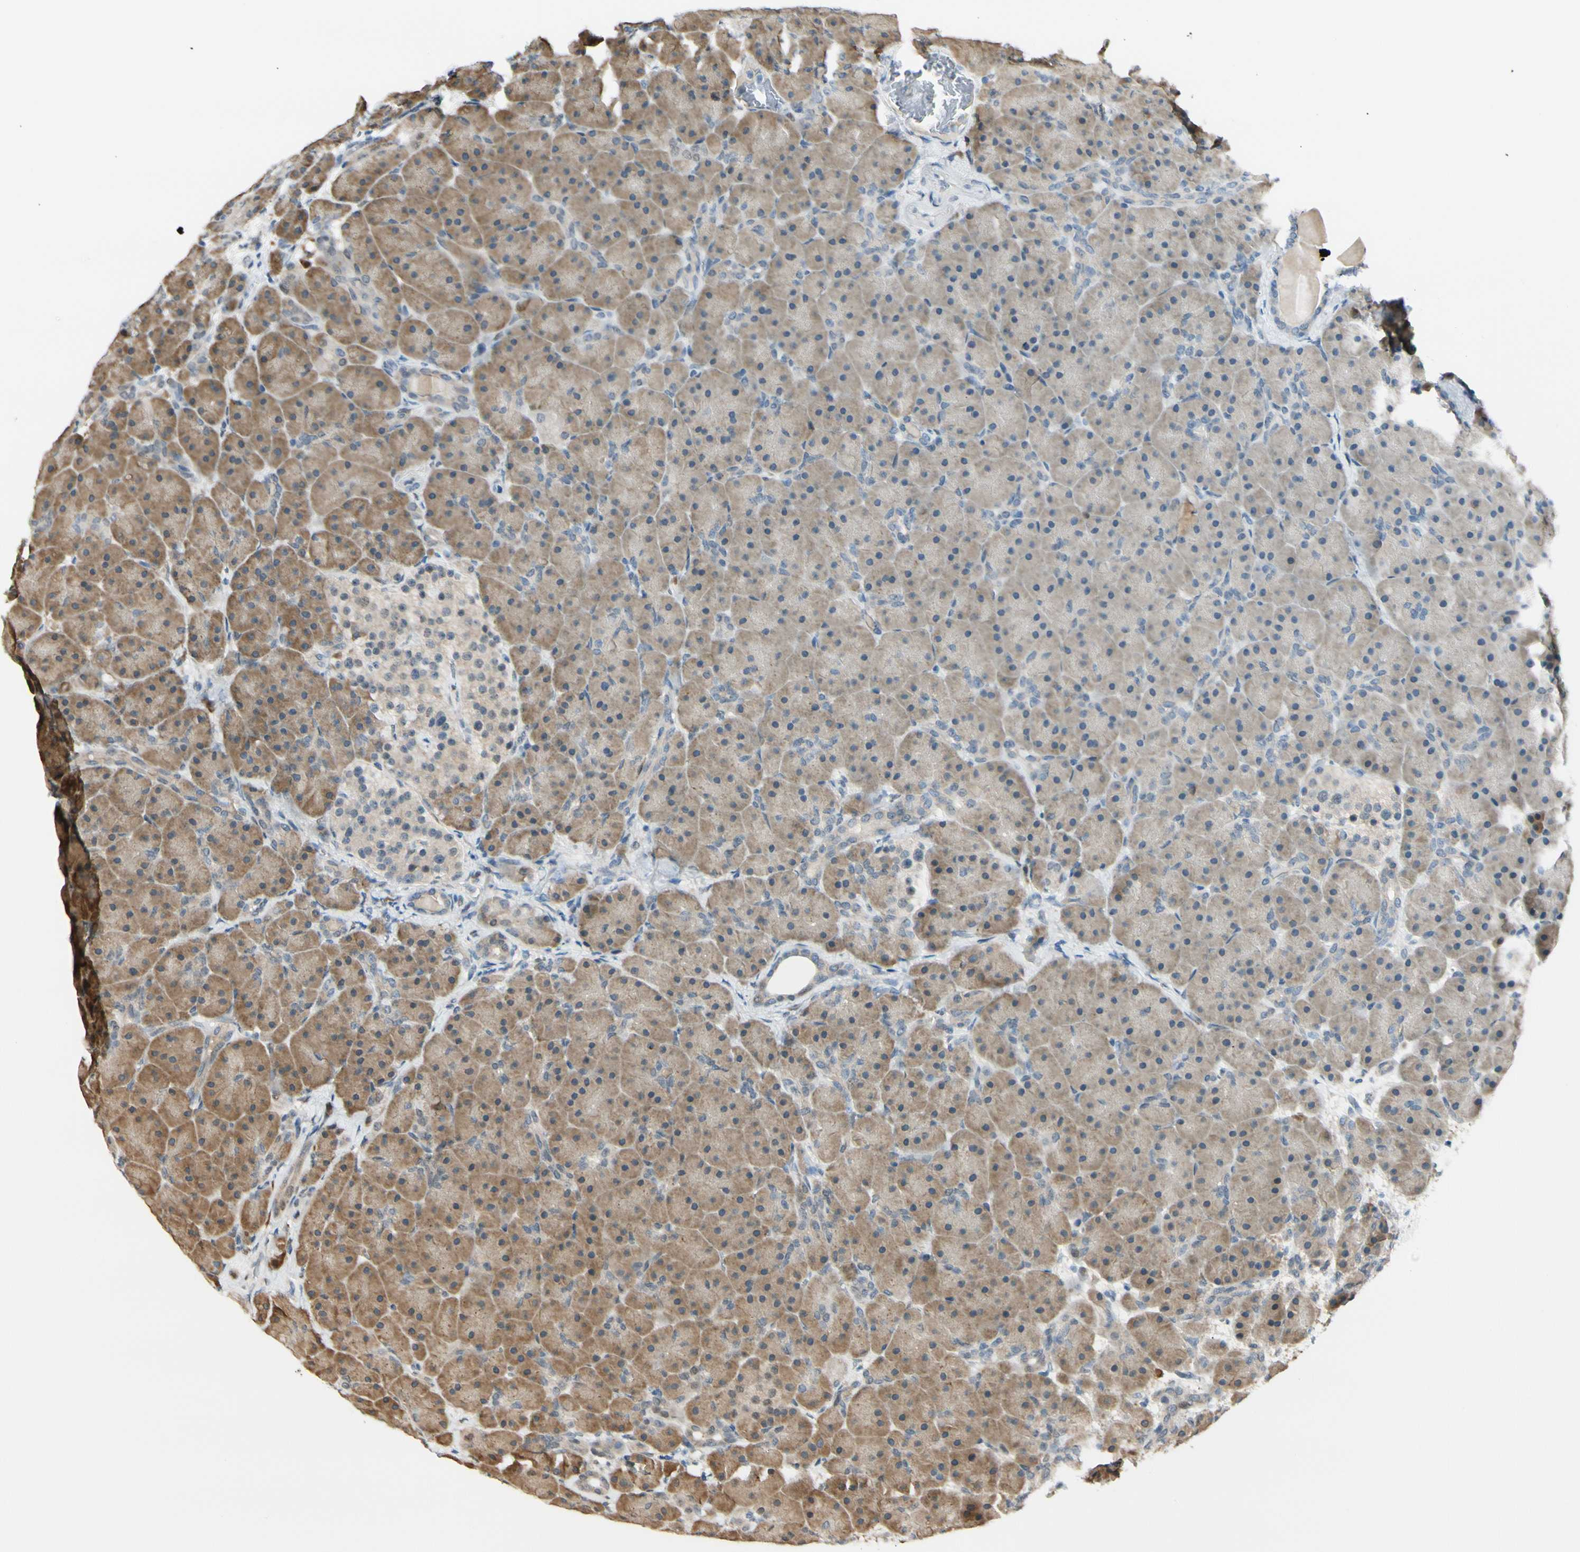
{"staining": {"intensity": "moderate", "quantity": ">75%", "location": "cytoplasmic/membranous"}, "tissue": "pancreas", "cell_type": "Exocrine glandular cells", "image_type": "normal", "snomed": [{"axis": "morphology", "description": "Normal tissue, NOS"}, {"axis": "topography", "description": "Pancreas"}], "caption": "This is a photomicrograph of IHC staining of normal pancreas, which shows moderate staining in the cytoplasmic/membranous of exocrine glandular cells.", "gene": "PTTG1", "patient": {"sex": "male", "age": 66}}